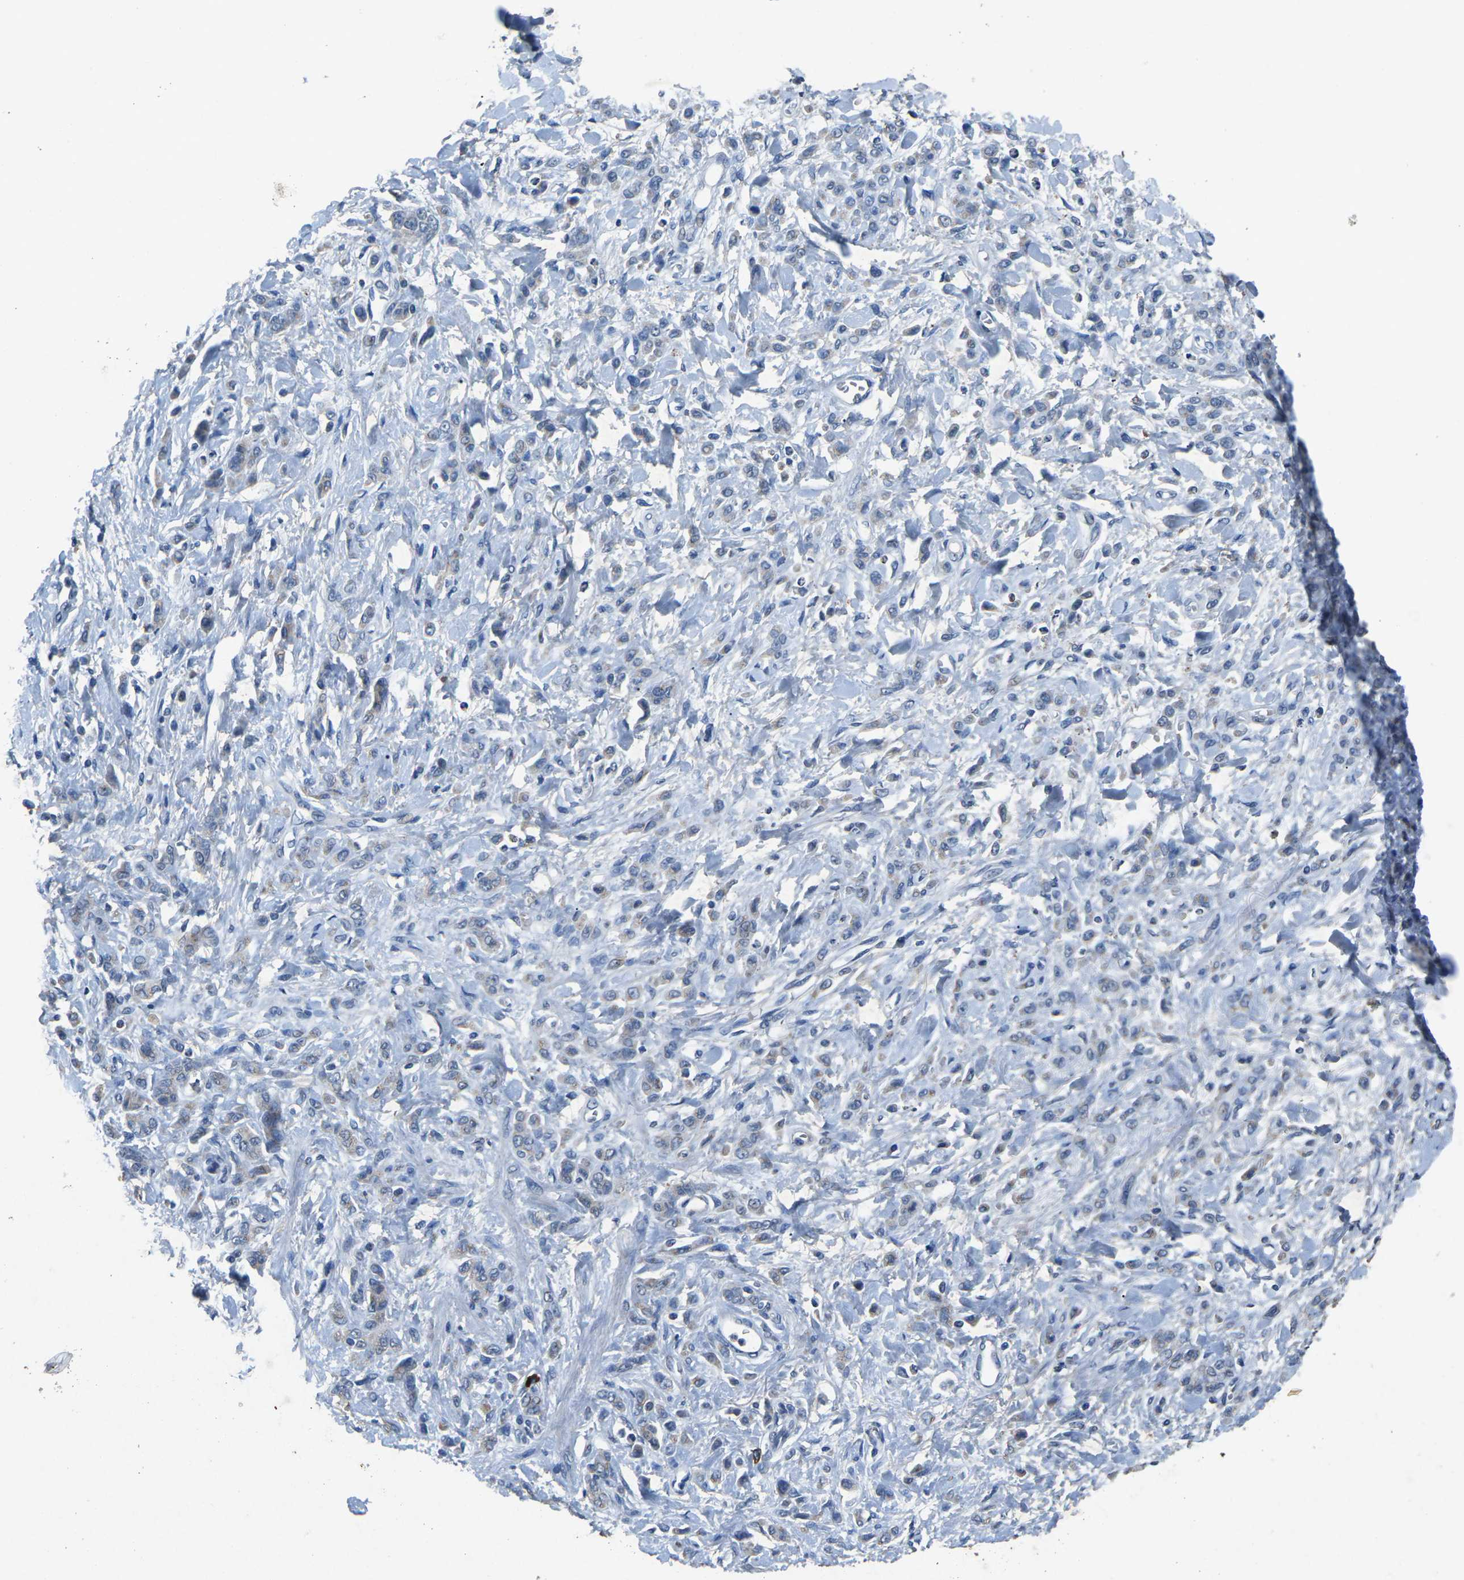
{"staining": {"intensity": "weak", "quantity": "<25%", "location": "cytoplasmic/membranous"}, "tissue": "stomach cancer", "cell_type": "Tumor cells", "image_type": "cancer", "snomed": [{"axis": "morphology", "description": "Normal tissue, NOS"}, {"axis": "morphology", "description": "Adenocarcinoma, NOS"}, {"axis": "topography", "description": "Stomach"}], "caption": "The image reveals no significant staining in tumor cells of stomach cancer.", "gene": "PLG", "patient": {"sex": "male", "age": 82}}